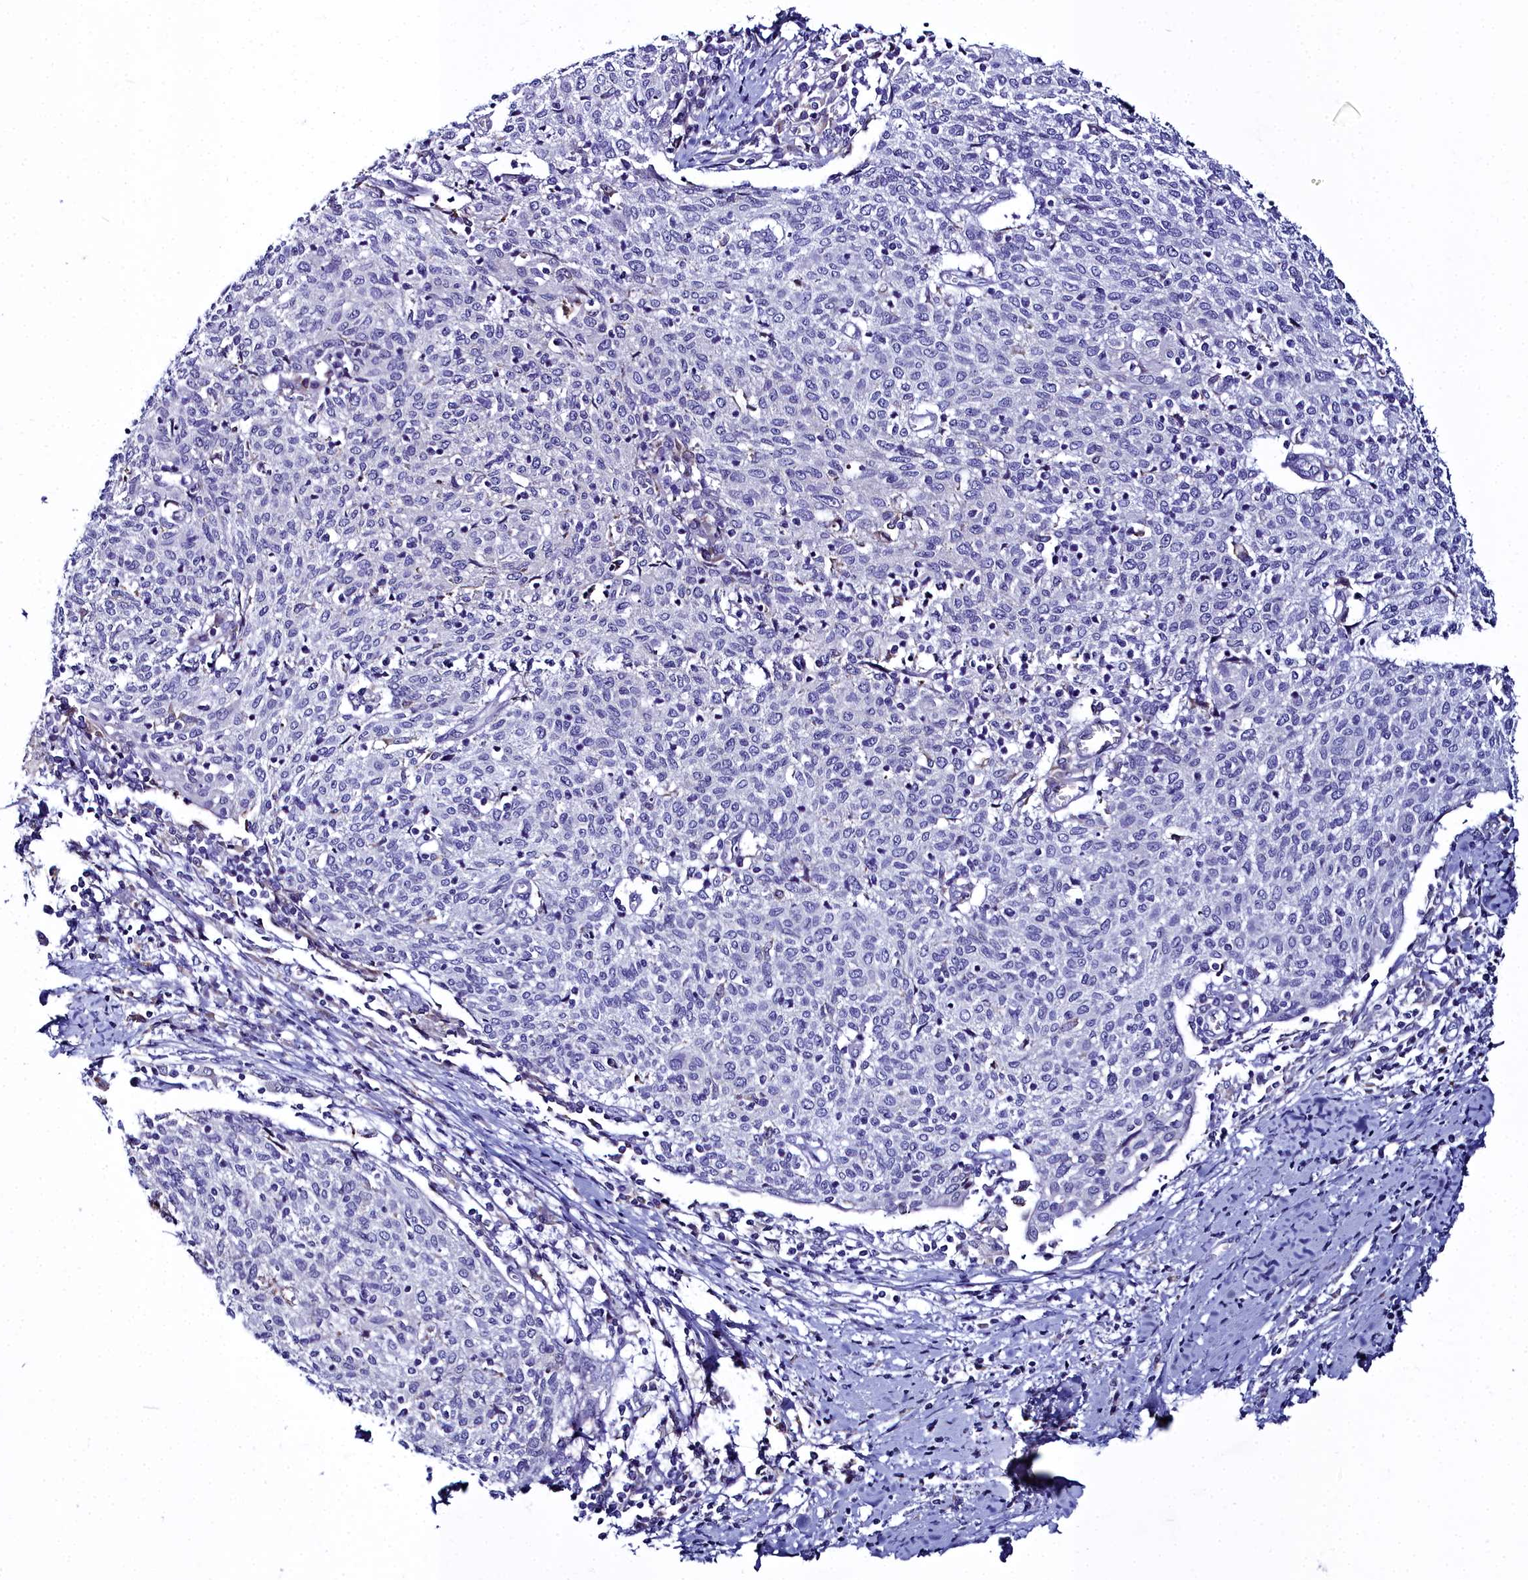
{"staining": {"intensity": "negative", "quantity": "none", "location": "none"}, "tissue": "cervical cancer", "cell_type": "Tumor cells", "image_type": "cancer", "snomed": [{"axis": "morphology", "description": "Squamous cell carcinoma, NOS"}, {"axis": "topography", "description": "Cervix"}], "caption": "DAB (3,3'-diaminobenzidine) immunohistochemical staining of cervical squamous cell carcinoma exhibits no significant staining in tumor cells.", "gene": "ELAPOR2", "patient": {"sex": "female", "age": 52}}